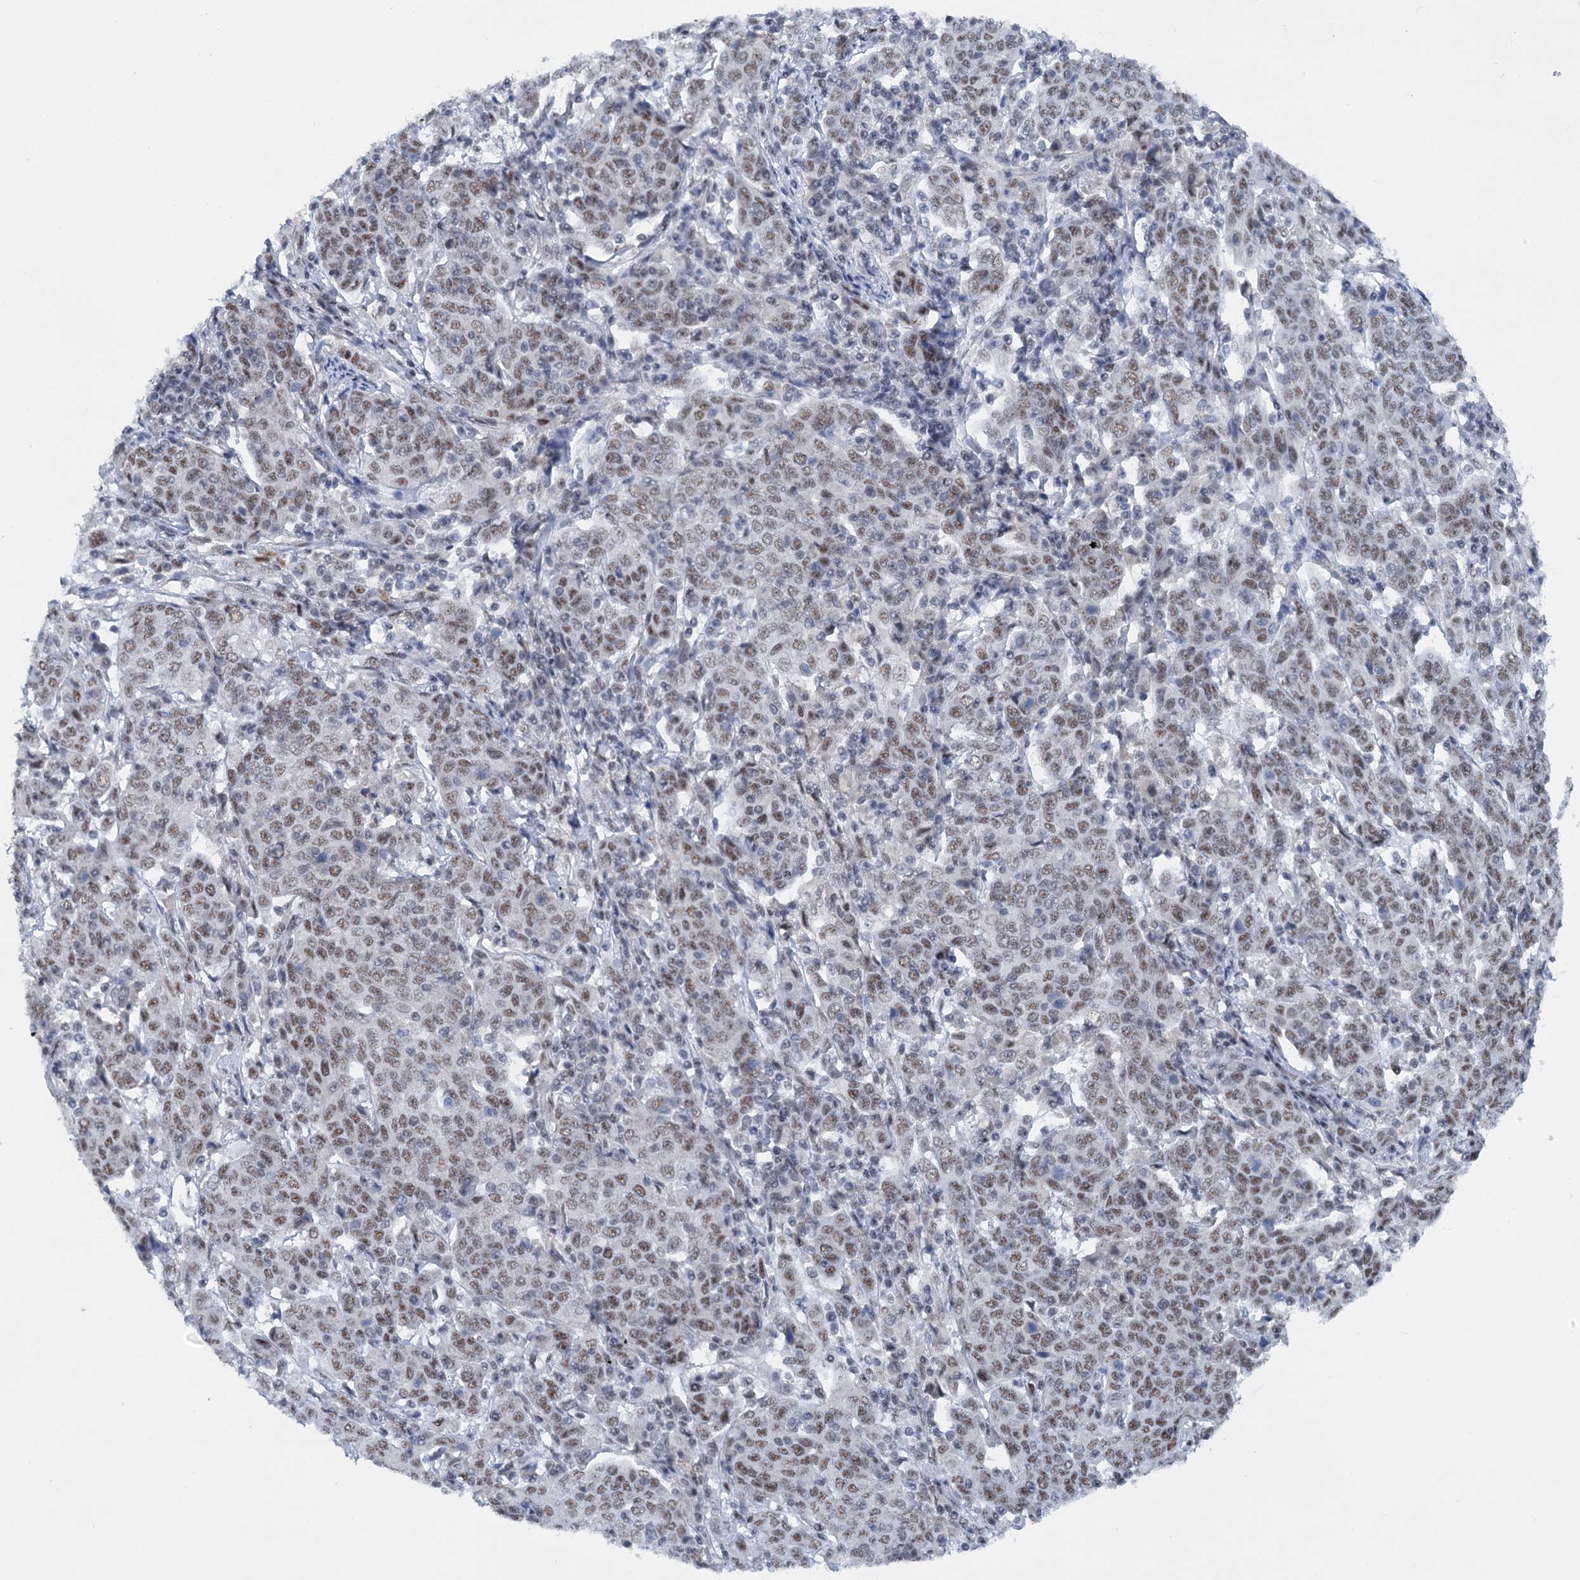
{"staining": {"intensity": "weak", "quantity": ">75%", "location": "nuclear"}, "tissue": "cervical cancer", "cell_type": "Tumor cells", "image_type": "cancer", "snomed": [{"axis": "morphology", "description": "Squamous cell carcinoma, NOS"}, {"axis": "topography", "description": "Cervix"}], "caption": "High-magnification brightfield microscopy of squamous cell carcinoma (cervical) stained with DAB (brown) and counterstained with hematoxylin (blue). tumor cells exhibit weak nuclear positivity is identified in approximately>75% of cells.", "gene": "SREK1", "patient": {"sex": "female", "age": 67}}